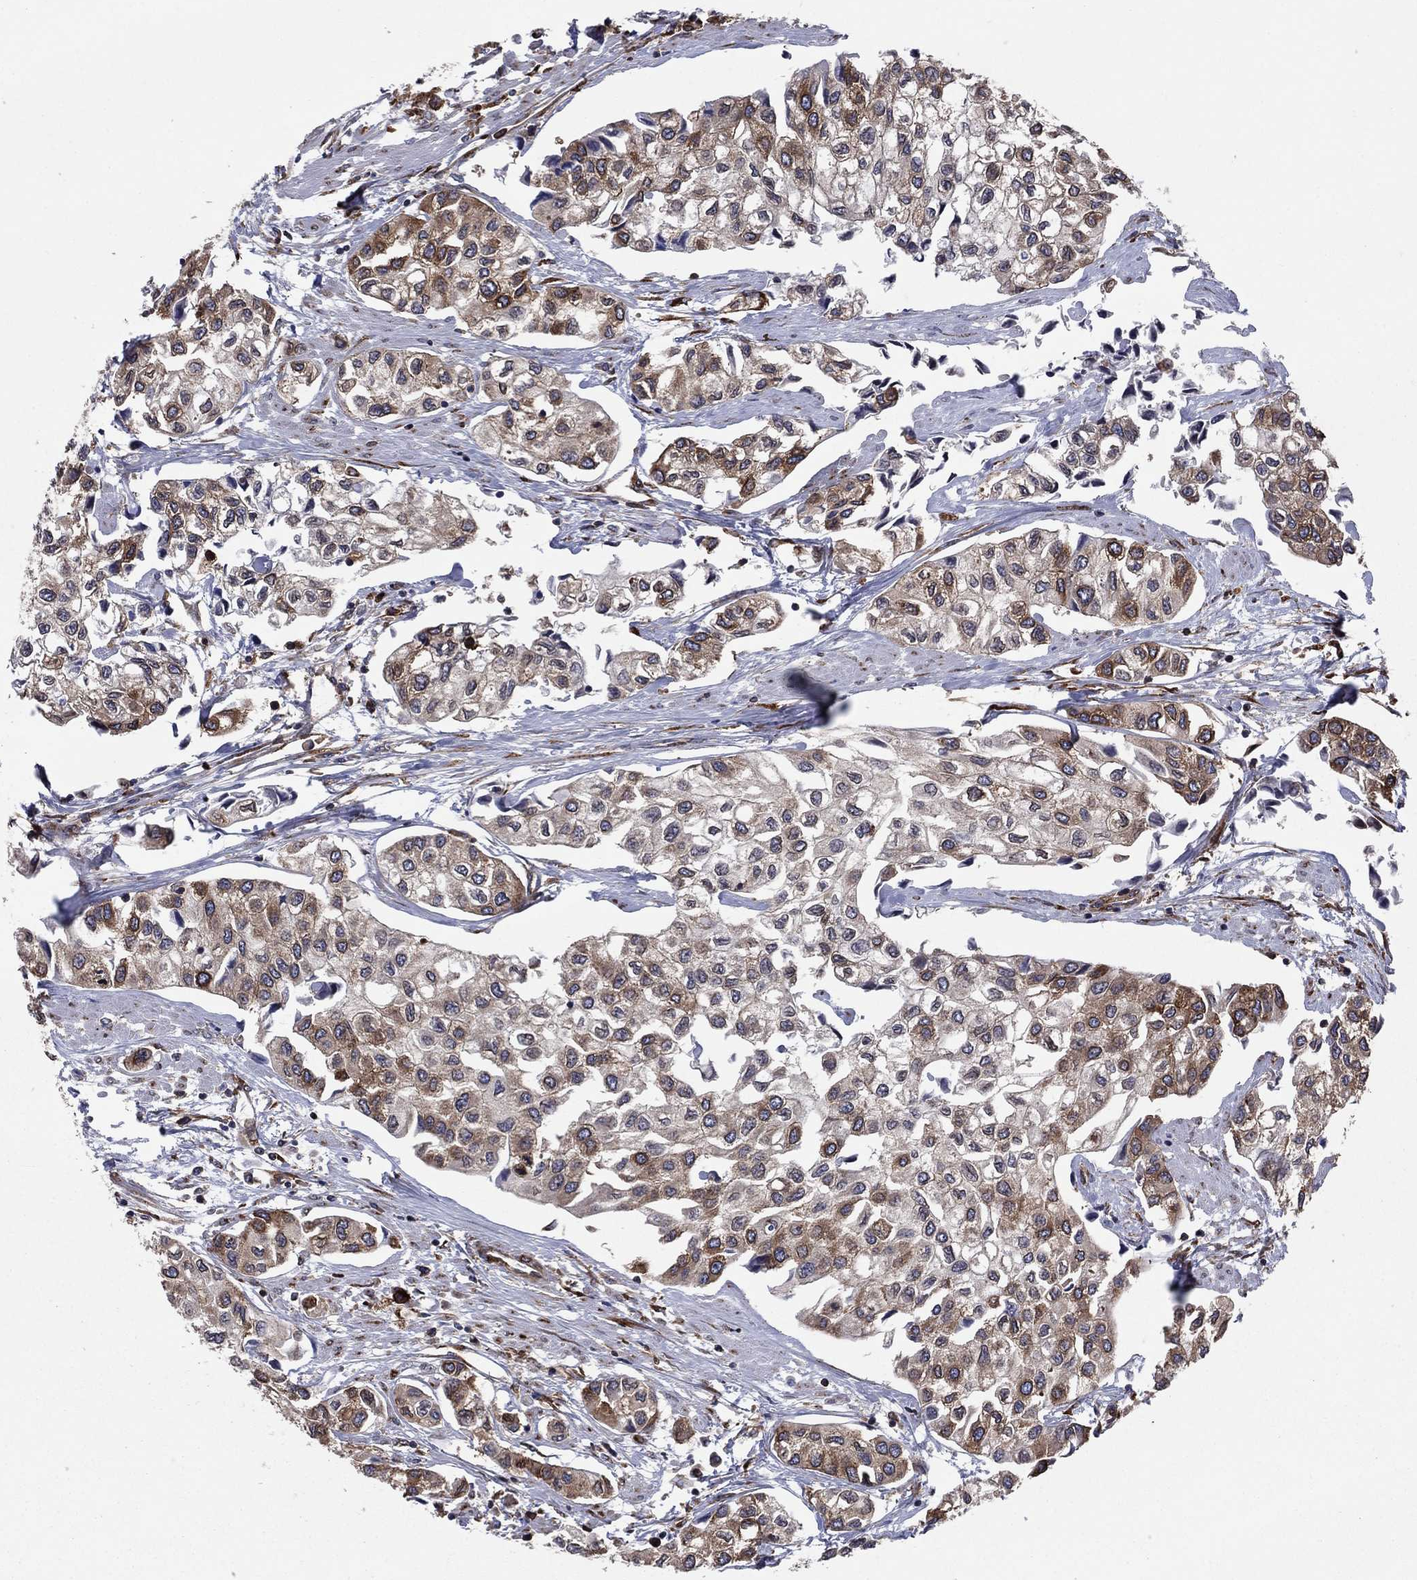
{"staining": {"intensity": "moderate", "quantity": ">75%", "location": "cytoplasmic/membranous"}, "tissue": "urothelial cancer", "cell_type": "Tumor cells", "image_type": "cancer", "snomed": [{"axis": "morphology", "description": "Urothelial carcinoma, High grade"}, {"axis": "topography", "description": "Urinary bladder"}], "caption": "Urothelial cancer stained with a protein marker shows moderate staining in tumor cells.", "gene": "YBX1", "patient": {"sex": "male", "age": 73}}